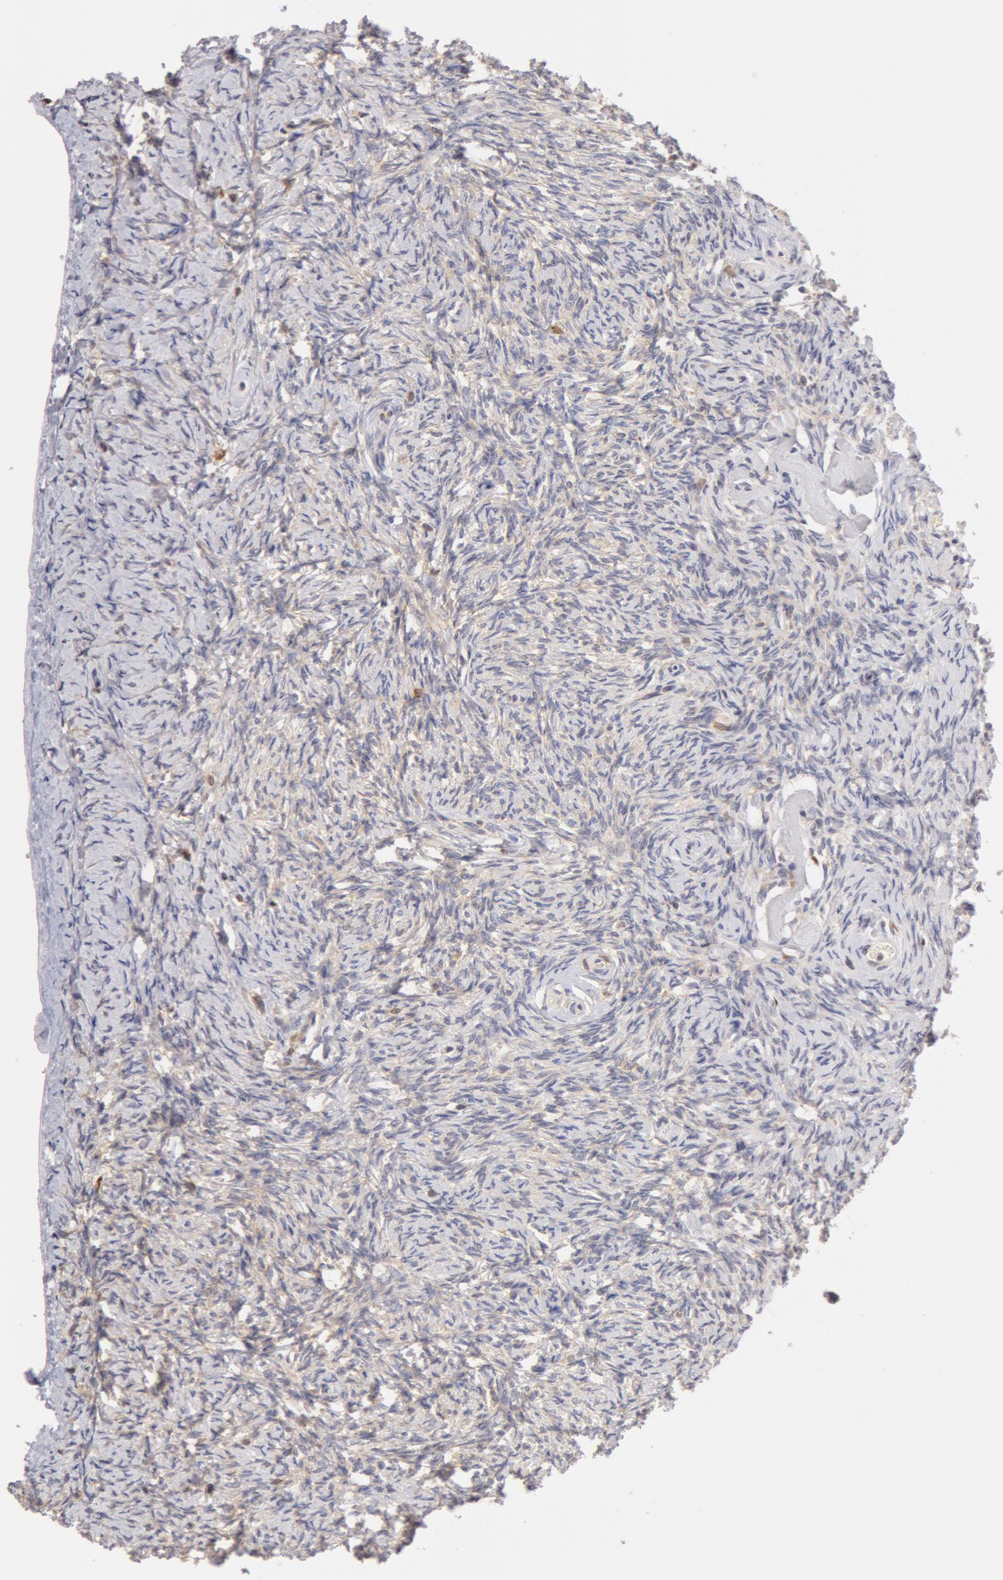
{"staining": {"intensity": "negative", "quantity": "none", "location": "none"}, "tissue": "ovary", "cell_type": "Follicle cells", "image_type": "normal", "snomed": [{"axis": "morphology", "description": "Normal tissue, NOS"}, {"axis": "topography", "description": "Ovary"}], "caption": "A photomicrograph of ovary stained for a protein exhibits no brown staining in follicle cells. (Stains: DAB immunohistochemistry (IHC) with hematoxylin counter stain, Microscopy: brightfield microscopy at high magnification).", "gene": "DDX3X", "patient": {"sex": "female", "age": 53}}